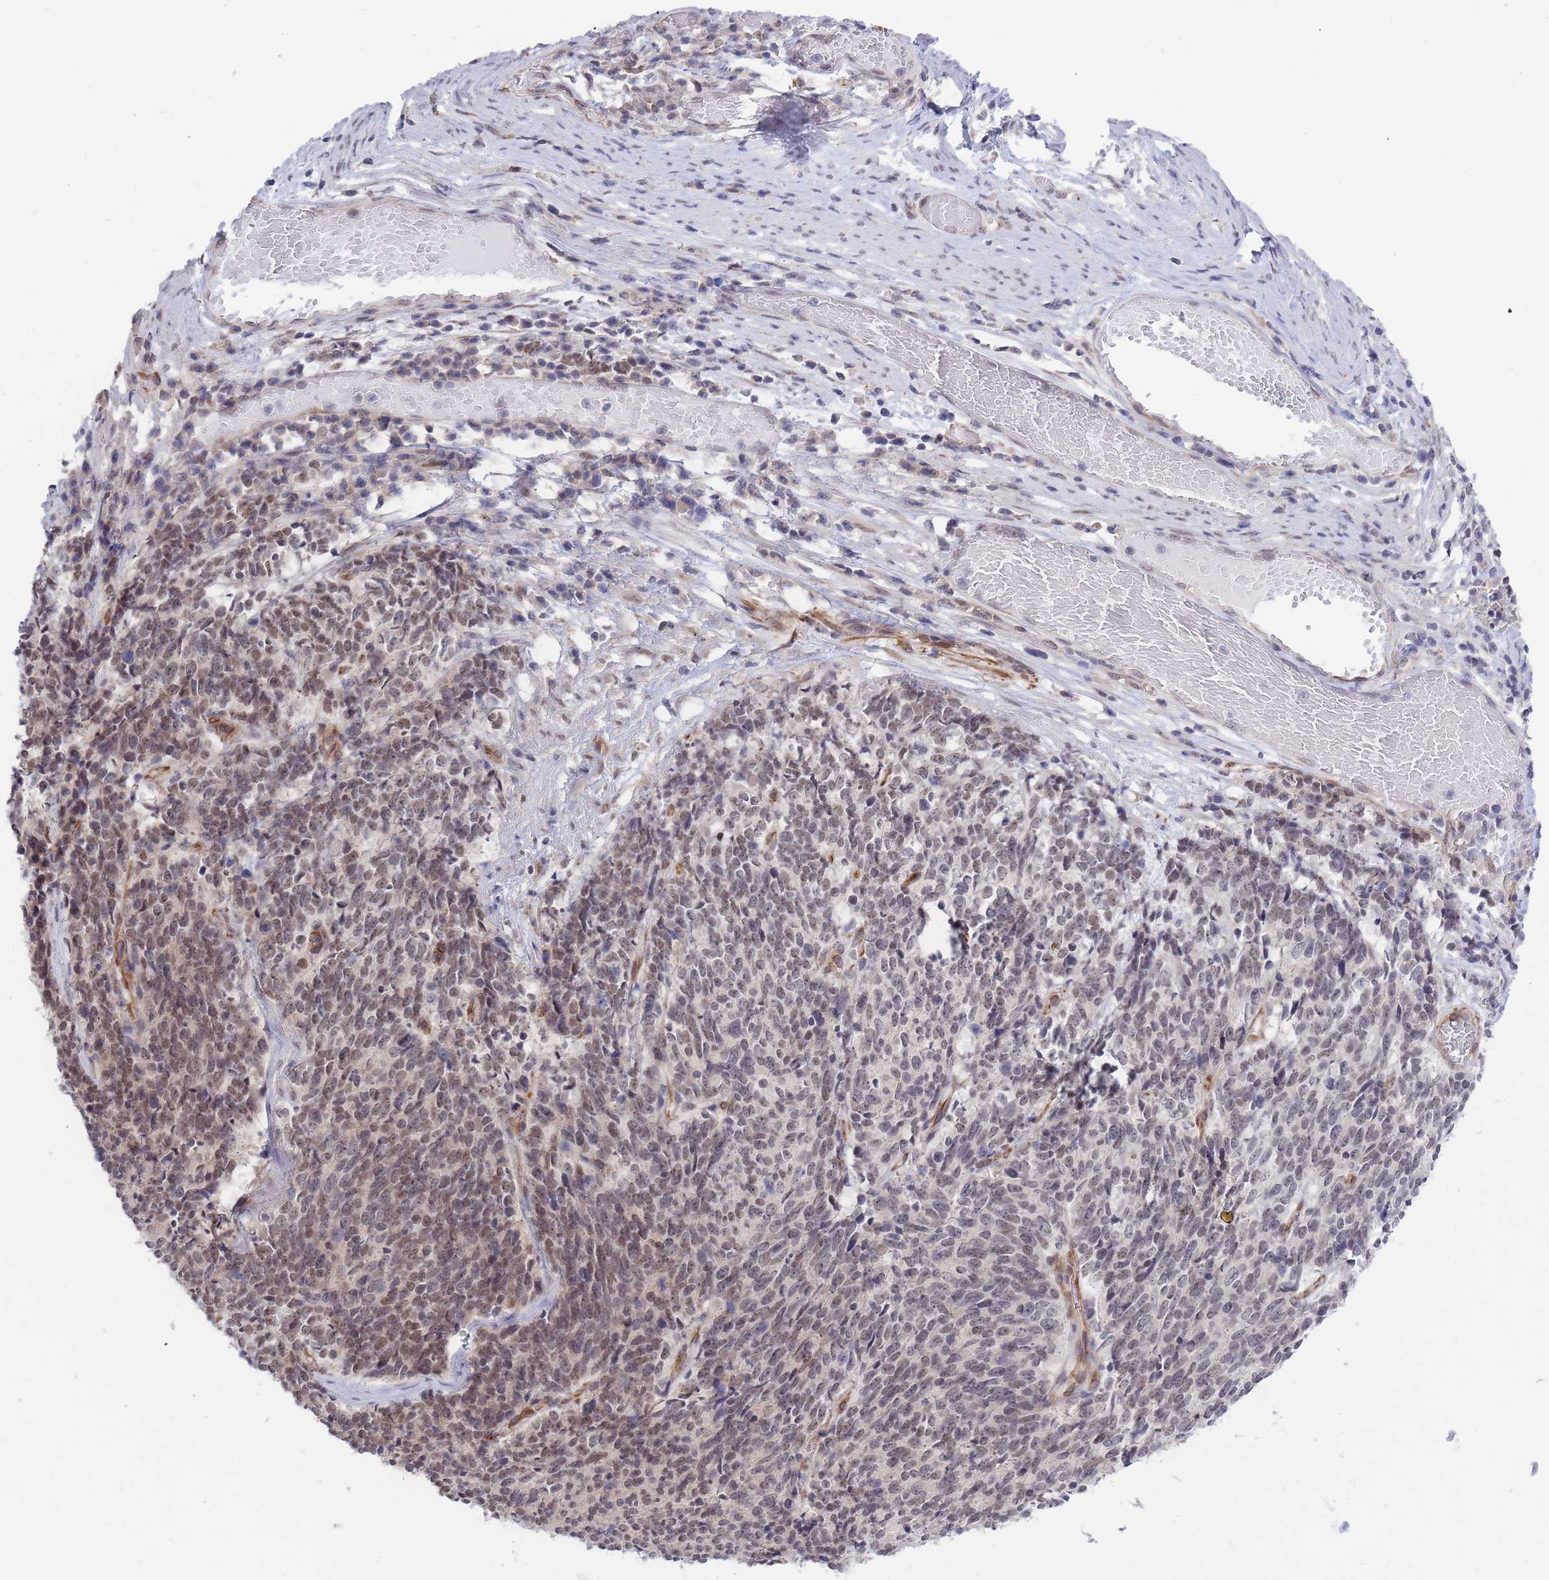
{"staining": {"intensity": "weak", "quantity": "25%-75%", "location": "nuclear"}, "tissue": "cervical cancer", "cell_type": "Tumor cells", "image_type": "cancer", "snomed": [{"axis": "morphology", "description": "Squamous cell carcinoma, NOS"}, {"axis": "topography", "description": "Cervix"}], "caption": "Cervical squamous cell carcinoma stained for a protein demonstrates weak nuclear positivity in tumor cells.", "gene": "C19orf25", "patient": {"sex": "female", "age": 29}}